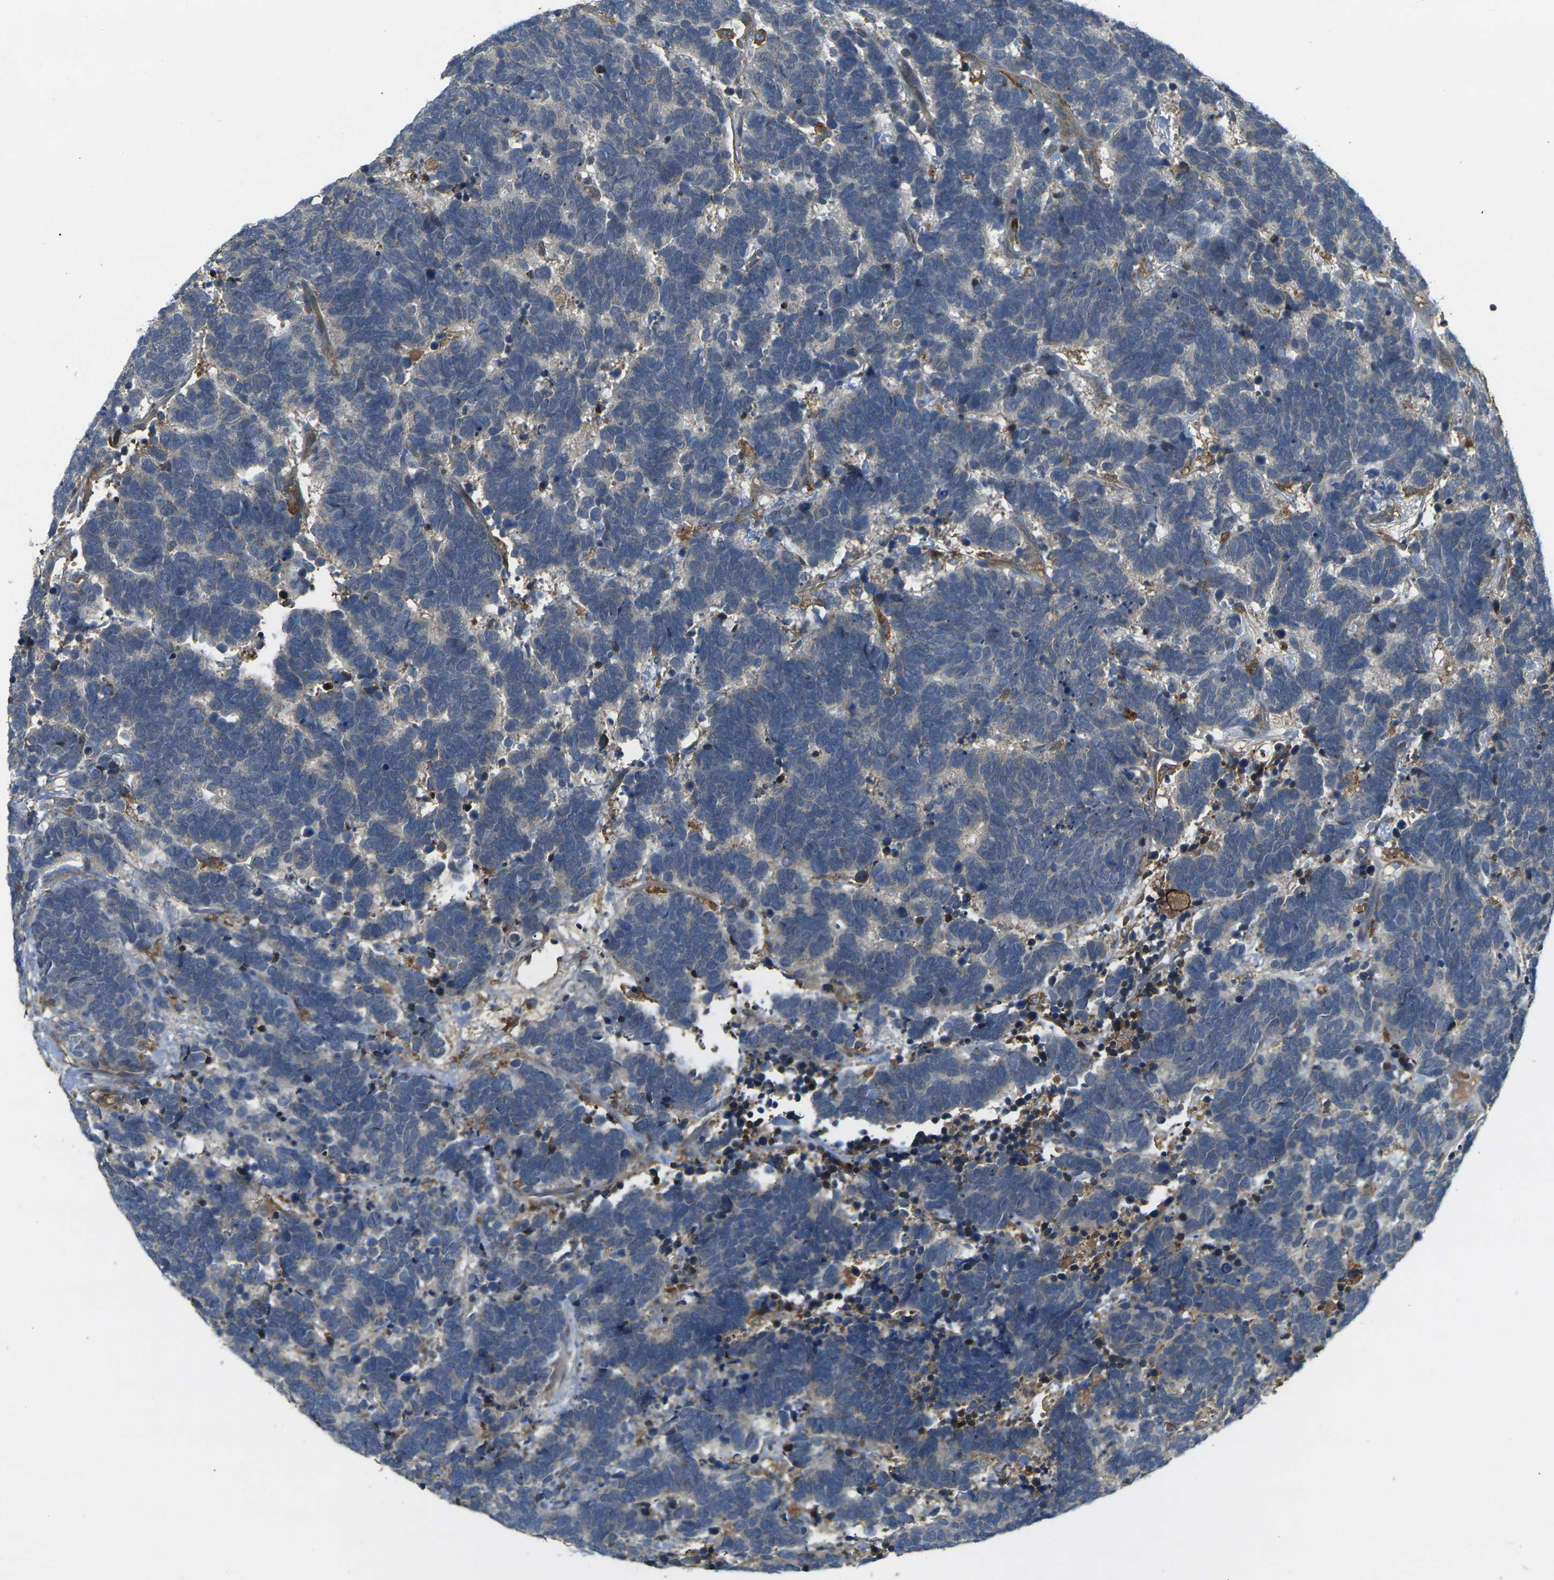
{"staining": {"intensity": "negative", "quantity": "none", "location": "none"}, "tissue": "carcinoid", "cell_type": "Tumor cells", "image_type": "cancer", "snomed": [{"axis": "morphology", "description": "Carcinoma, NOS"}, {"axis": "morphology", "description": "Carcinoid, malignant, NOS"}, {"axis": "topography", "description": "Urinary bladder"}], "caption": "Carcinoma was stained to show a protein in brown. There is no significant staining in tumor cells.", "gene": "PIGL", "patient": {"sex": "male", "age": 57}}